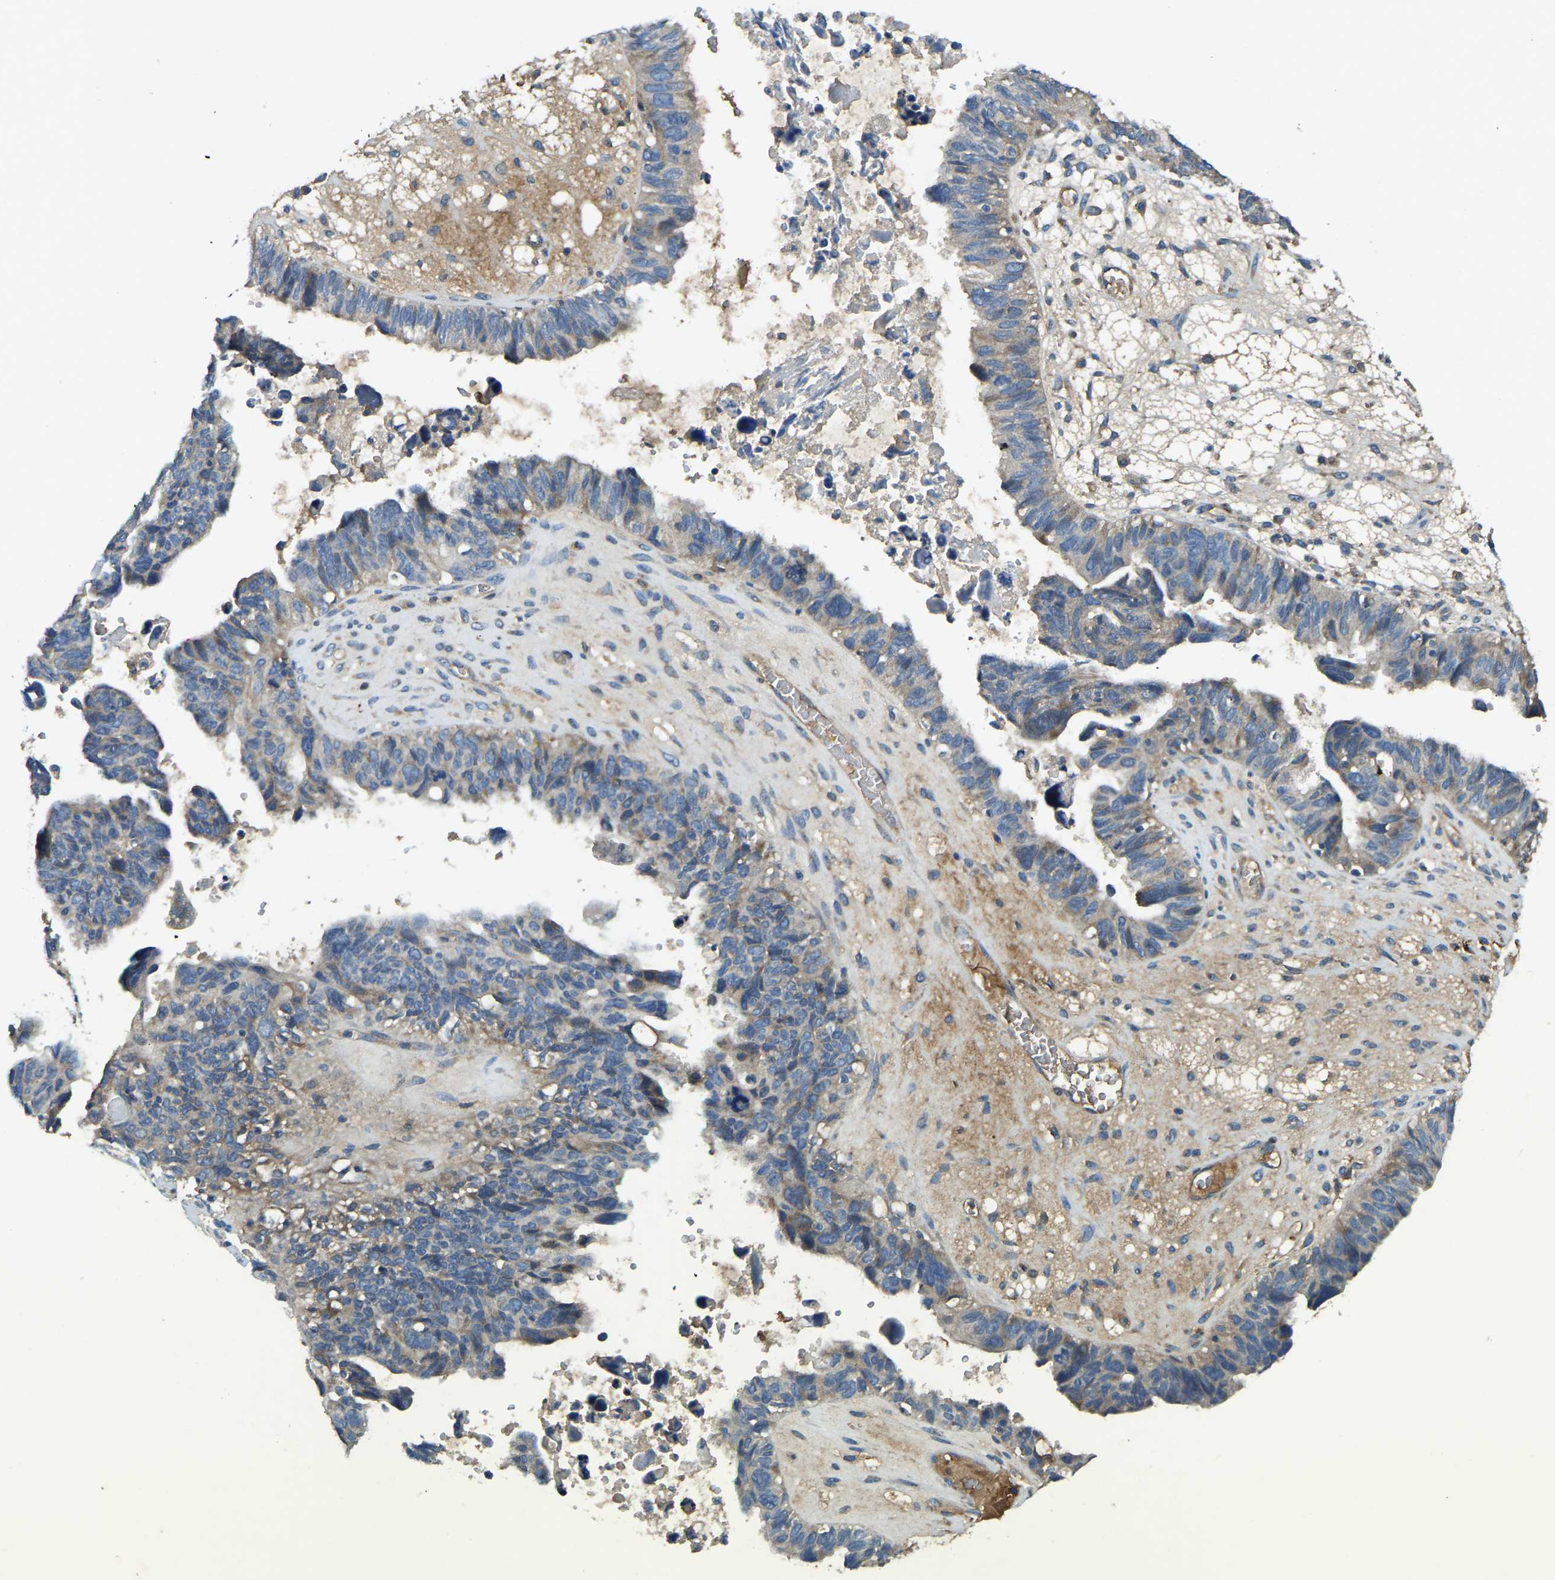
{"staining": {"intensity": "weak", "quantity": "25%-75%", "location": "cytoplasmic/membranous"}, "tissue": "ovarian cancer", "cell_type": "Tumor cells", "image_type": "cancer", "snomed": [{"axis": "morphology", "description": "Cystadenocarcinoma, serous, NOS"}, {"axis": "topography", "description": "Ovary"}], "caption": "This histopathology image exhibits IHC staining of human ovarian cancer, with low weak cytoplasmic/membranous positivity in about 25%-75% of tumor cells.", "gene": "ATP8B1", "patient": {"sex": "female", "age": 79}}